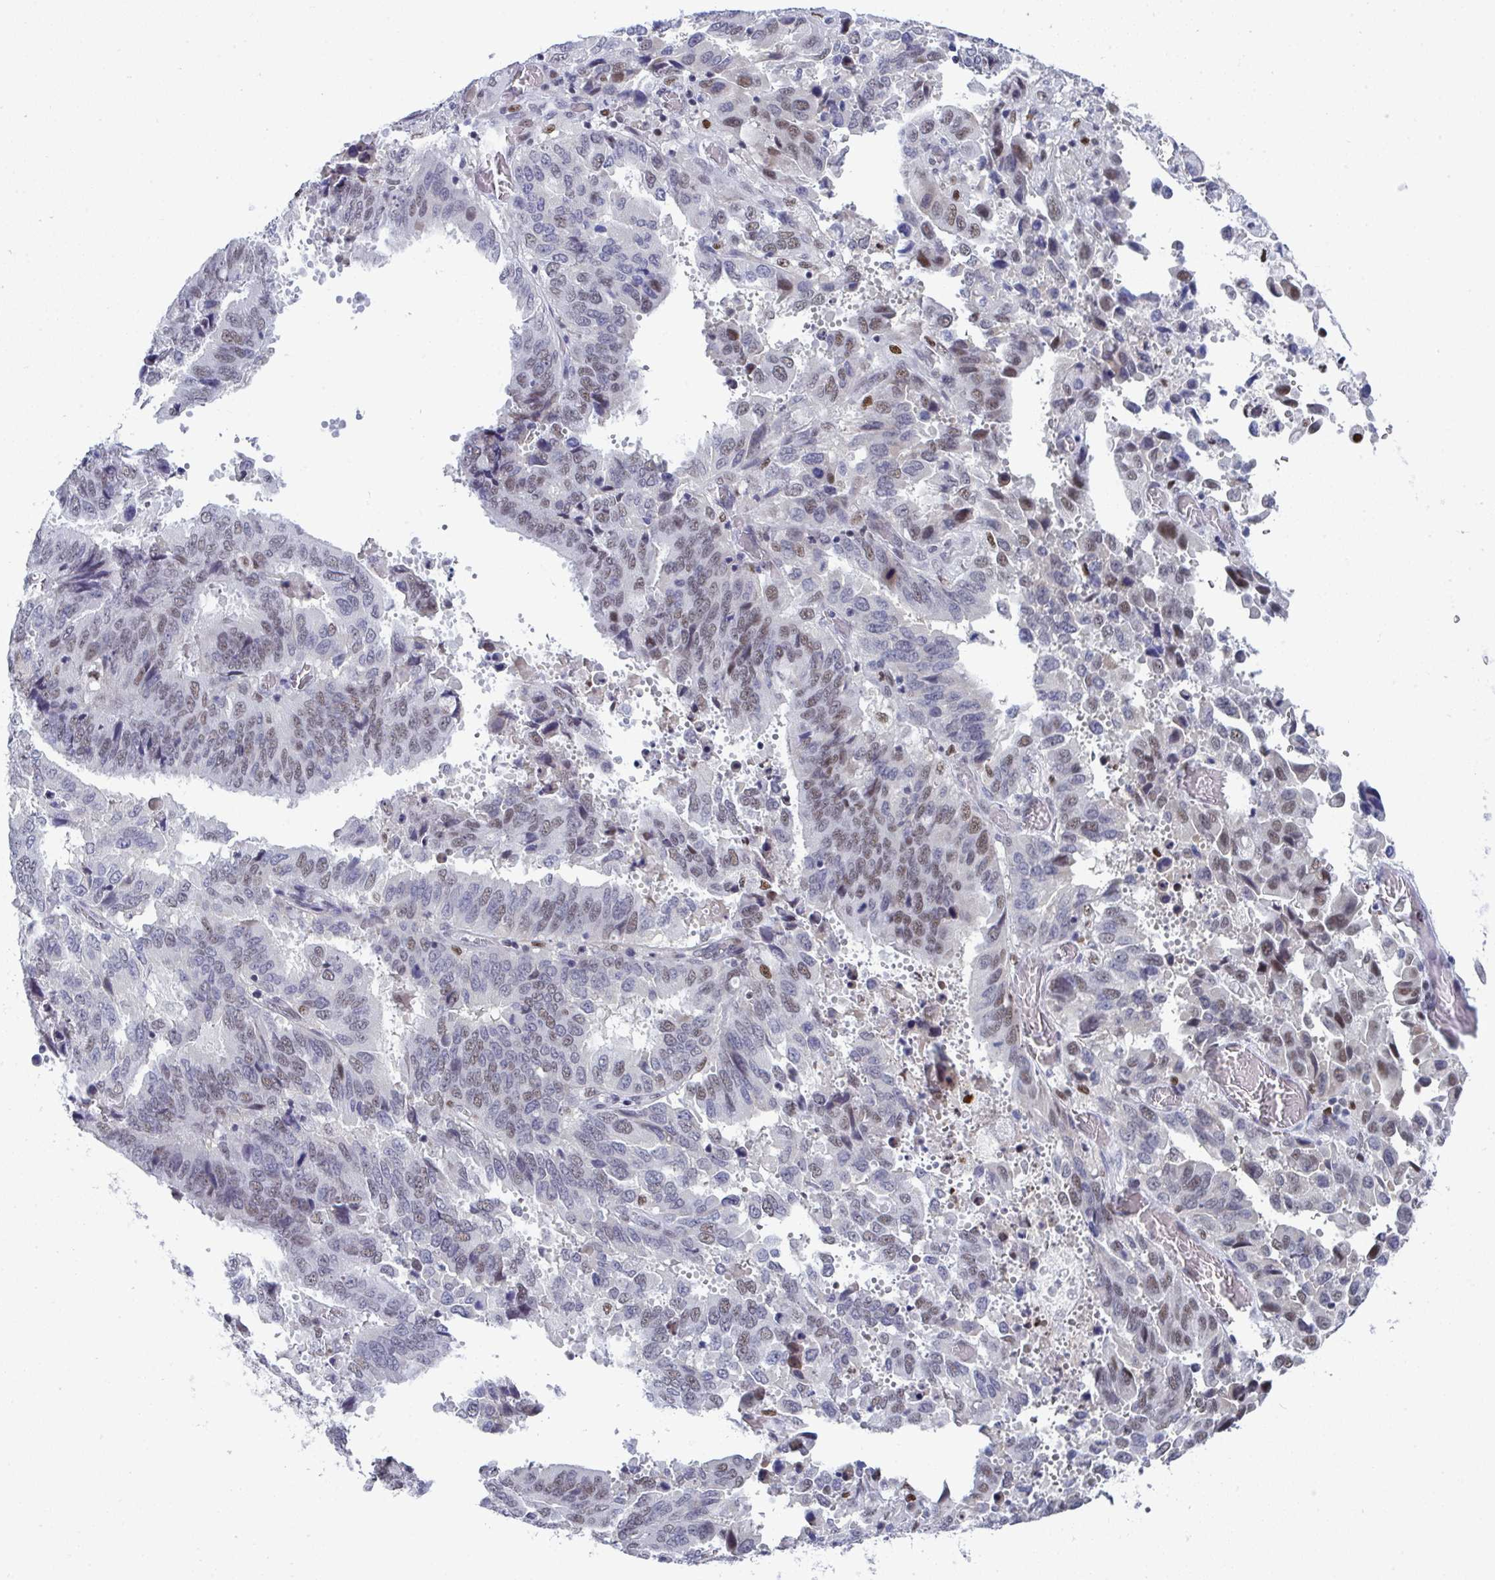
{"staining": {"intensity": "moderate", "quantity": "25%-75%", "location": "nuclear"}, "tissue": "stomach cancer", "cell_type": "Tumor cells", "image_type": "cancer", "snomed": [{"axis": "morphology", "description": "Adenocarcinoma, NOS"}, {"axis": "topography", "description": "Stomach, upper"}], "caption": "Immunohistochemical staining of human stomach adenocarcinoma reveals medium levels of moderate nuclear positivity in approximately 25%-75% of tumor cells.", "gene": "JDP2", "patient": {"sex": "male", "age": 74}}